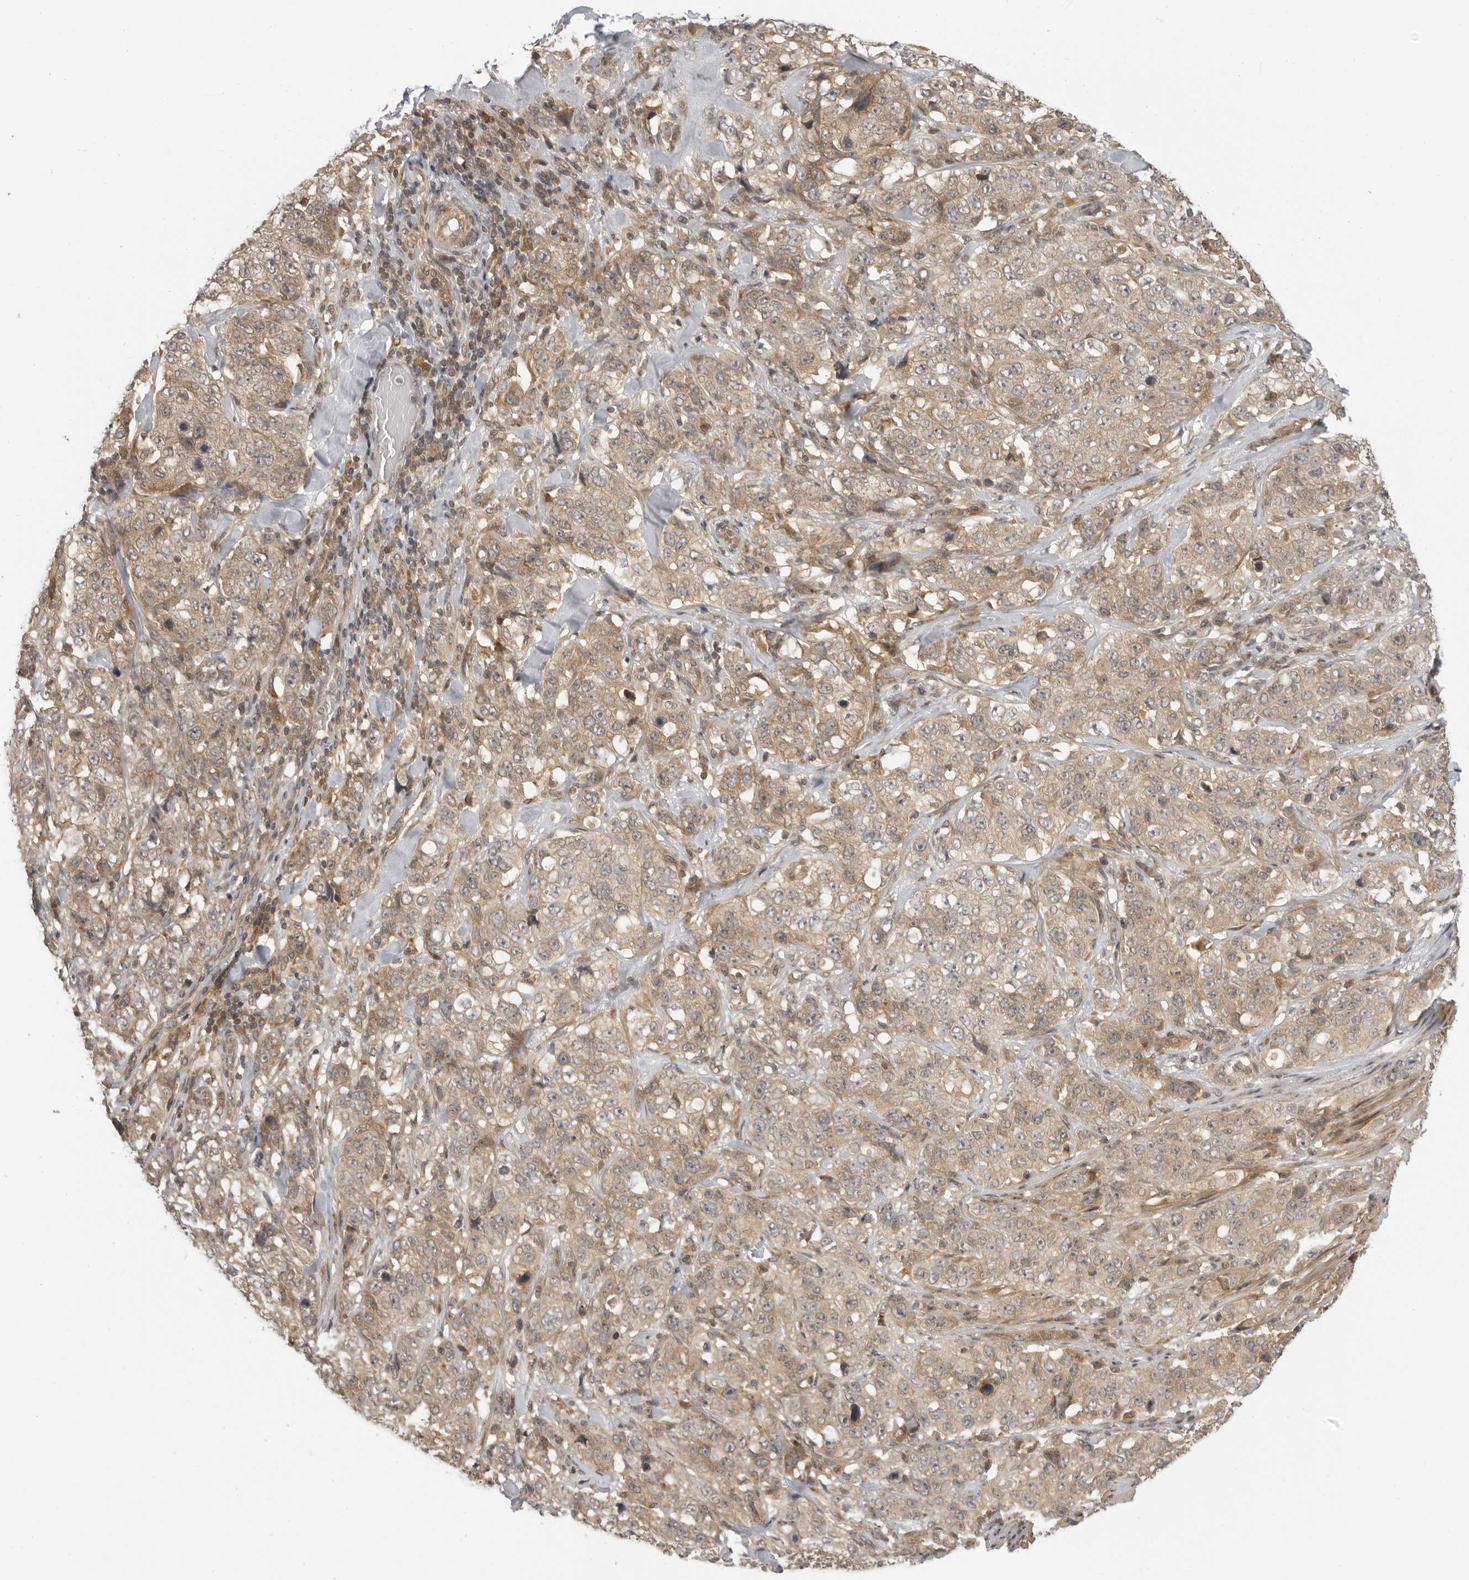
{"staining": {"intensity": "weak", "quantity": ">75%", "location": "cytoplasmic/membranous"}, "tissue": "stomach cancer", "cell_type": "Tumor cells", "image_type": "cancer", "snomed": [{"axis": "morphology", "description": "Adenocarcinoma, NOS"}, {"axis": "topography", "description": "Stomach"}], "caption": "Human stomach cancer stained with a protein marker displays weak staining in tumor cells.", "gene": "PRRC2A", "patient": {"sex": "male", "age": 48}}